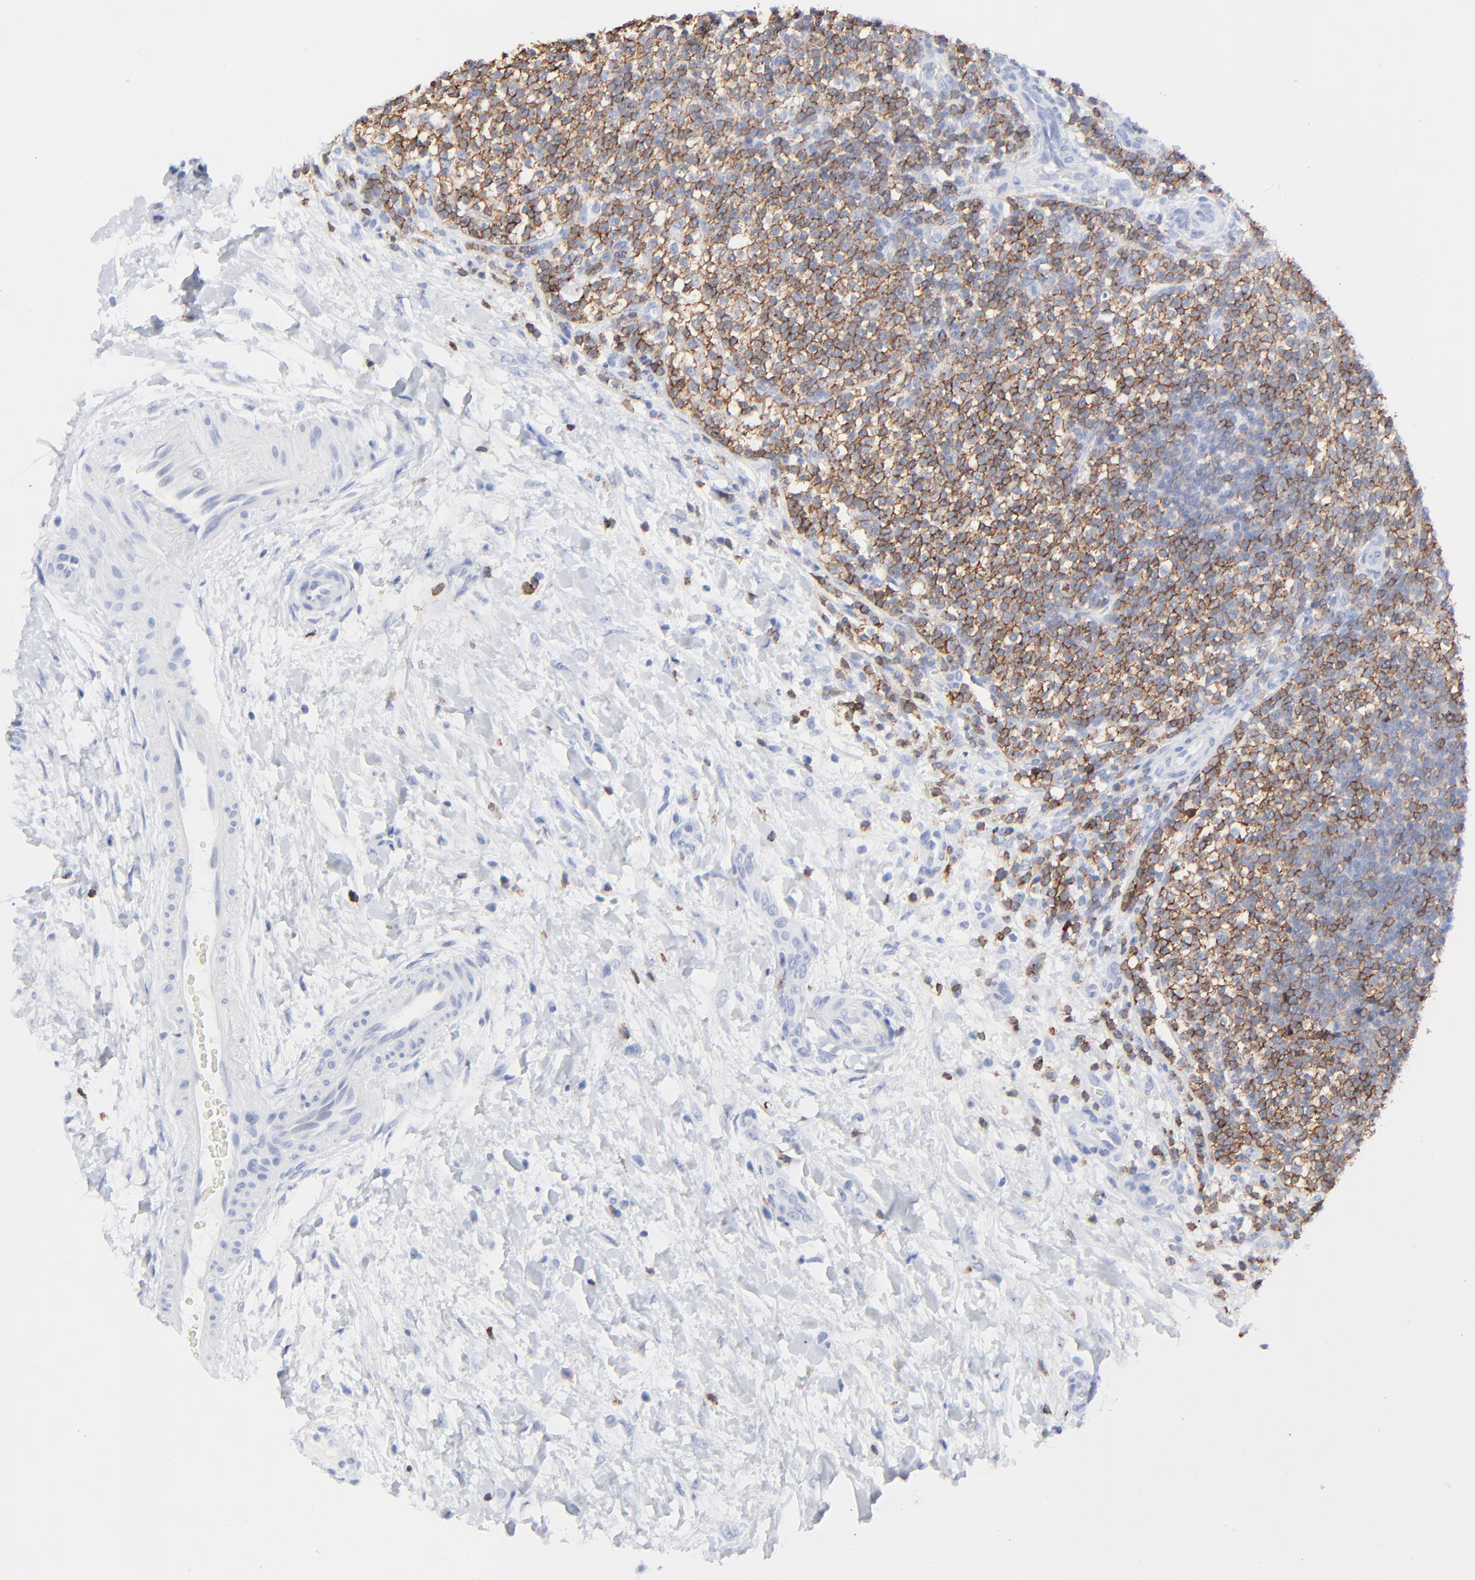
{"staining": {"intensity": "moderate", "quantity": "25%-75%", "location": "cytoplasmic/membranous"}, "tissue": "lymphoma", "cell_type": "Tumor cells", "image_type": "cancer", "snomed": [{"axis": "morphology", "description": "Malignant lymphoma, non-Hodgkin's type, Low grade"}, {"axis": "topography", "description": "Lymph node"}], "caption": "Brown immunohistochemical staining in human lymphoma displays moderate cytoplasmic/membranous expression in approximately 25%-75% of tumor cells.", "gene": "LCK", "patient": {"sex": "female", "age": 76}}